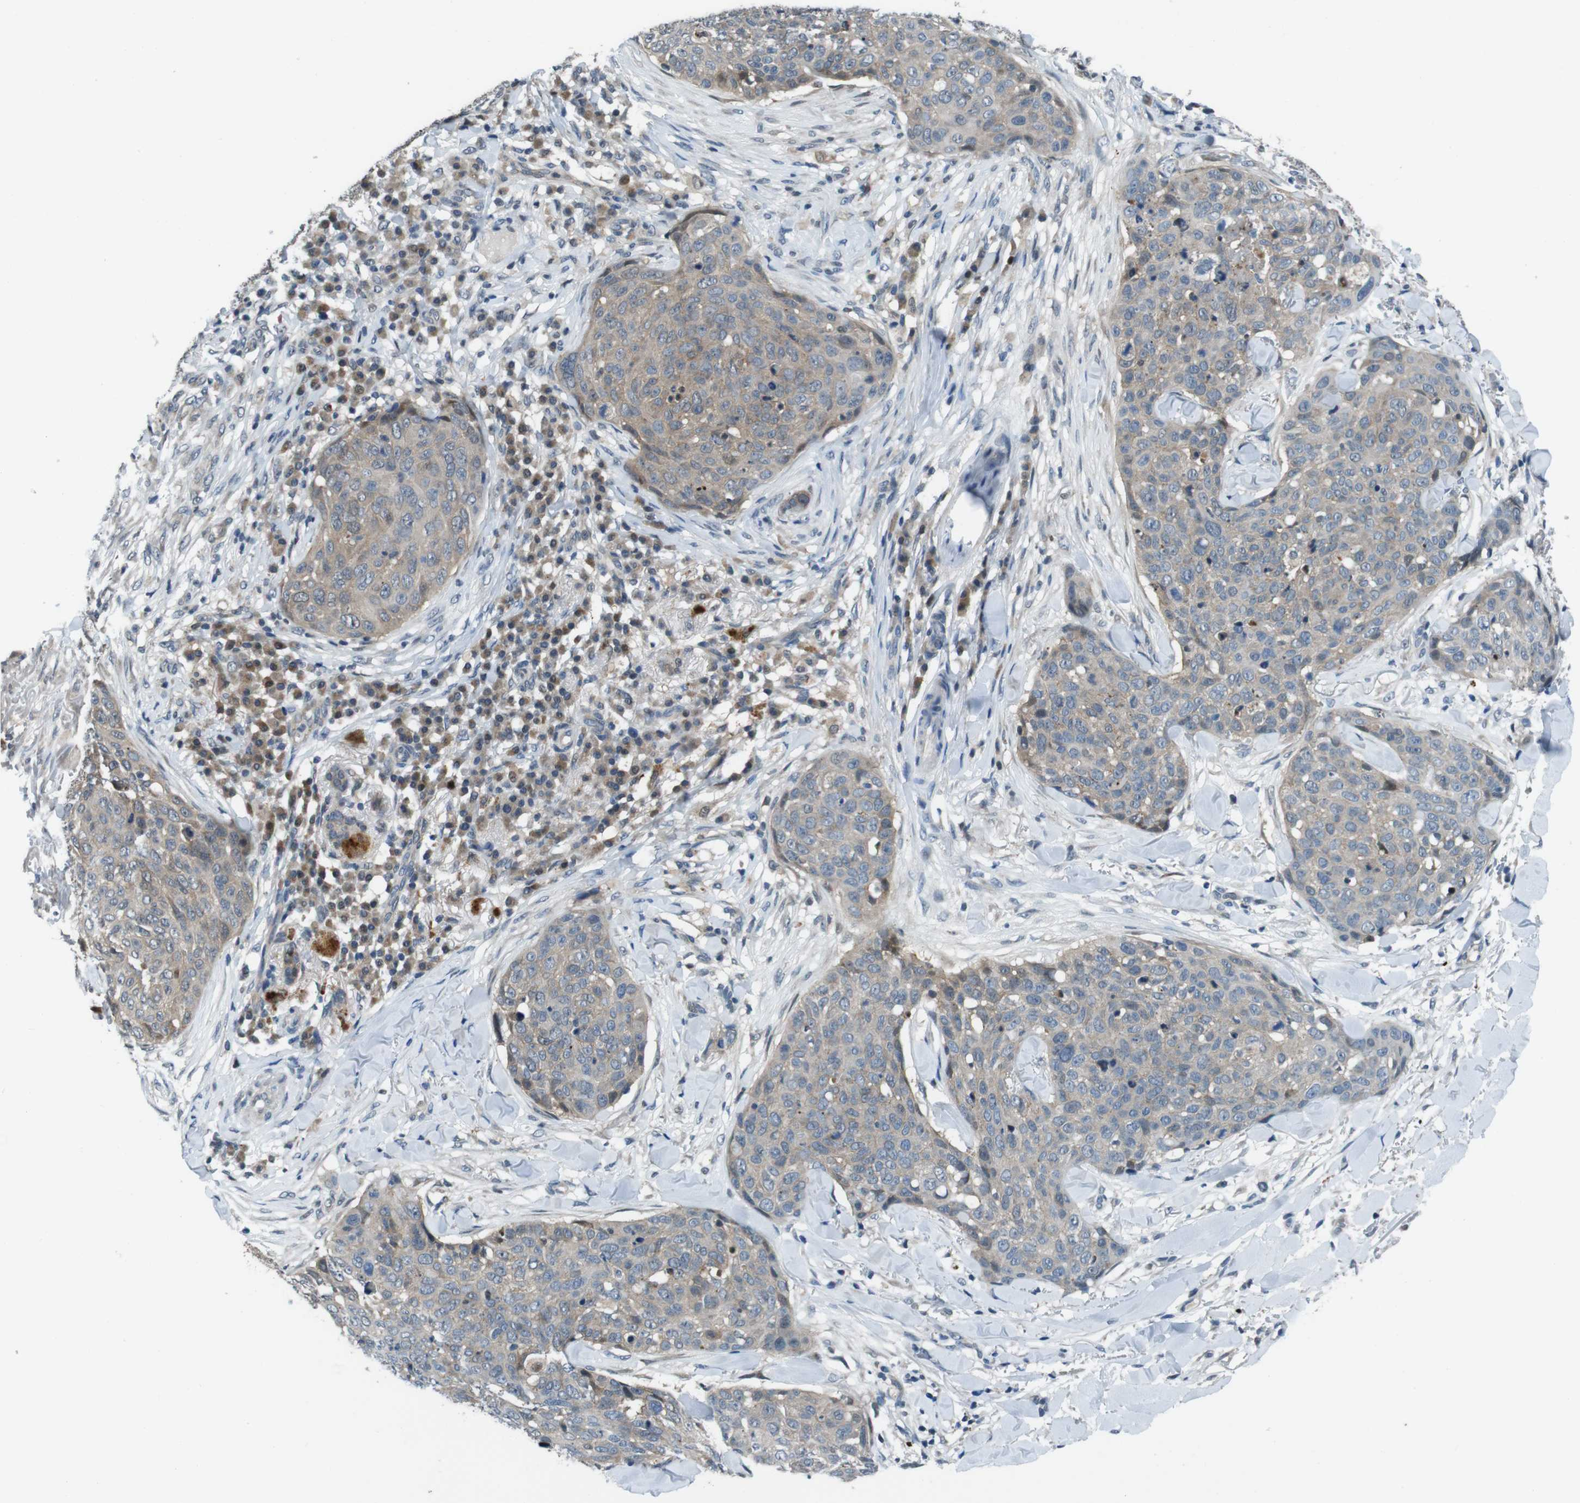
{"staining": {"intensity": "weak", "quantity": "25%-75%", "location": "cytoplasmic/membranous"}, "tissue": "skin cancer", "cell_type": "Tumor cells", "image_type": "cancer", "snomed": [{"axis": "morphology", "description": "Squamous cell carcinoma in situ, NOS"}, {"axis": "morphology", "description": "Squamous cell carcinoma, NOS"}, {"axis": "topography", "description": "Skin"}], "caption": "Protein staining of squamous cell carcinoma in situ (skin) tissue shows weak cytoplasmic/membranous staining in approximately 25%-75% of tumor cells.", "gene": "LRP5", "patient": {"sex": "male", "age": 93}}